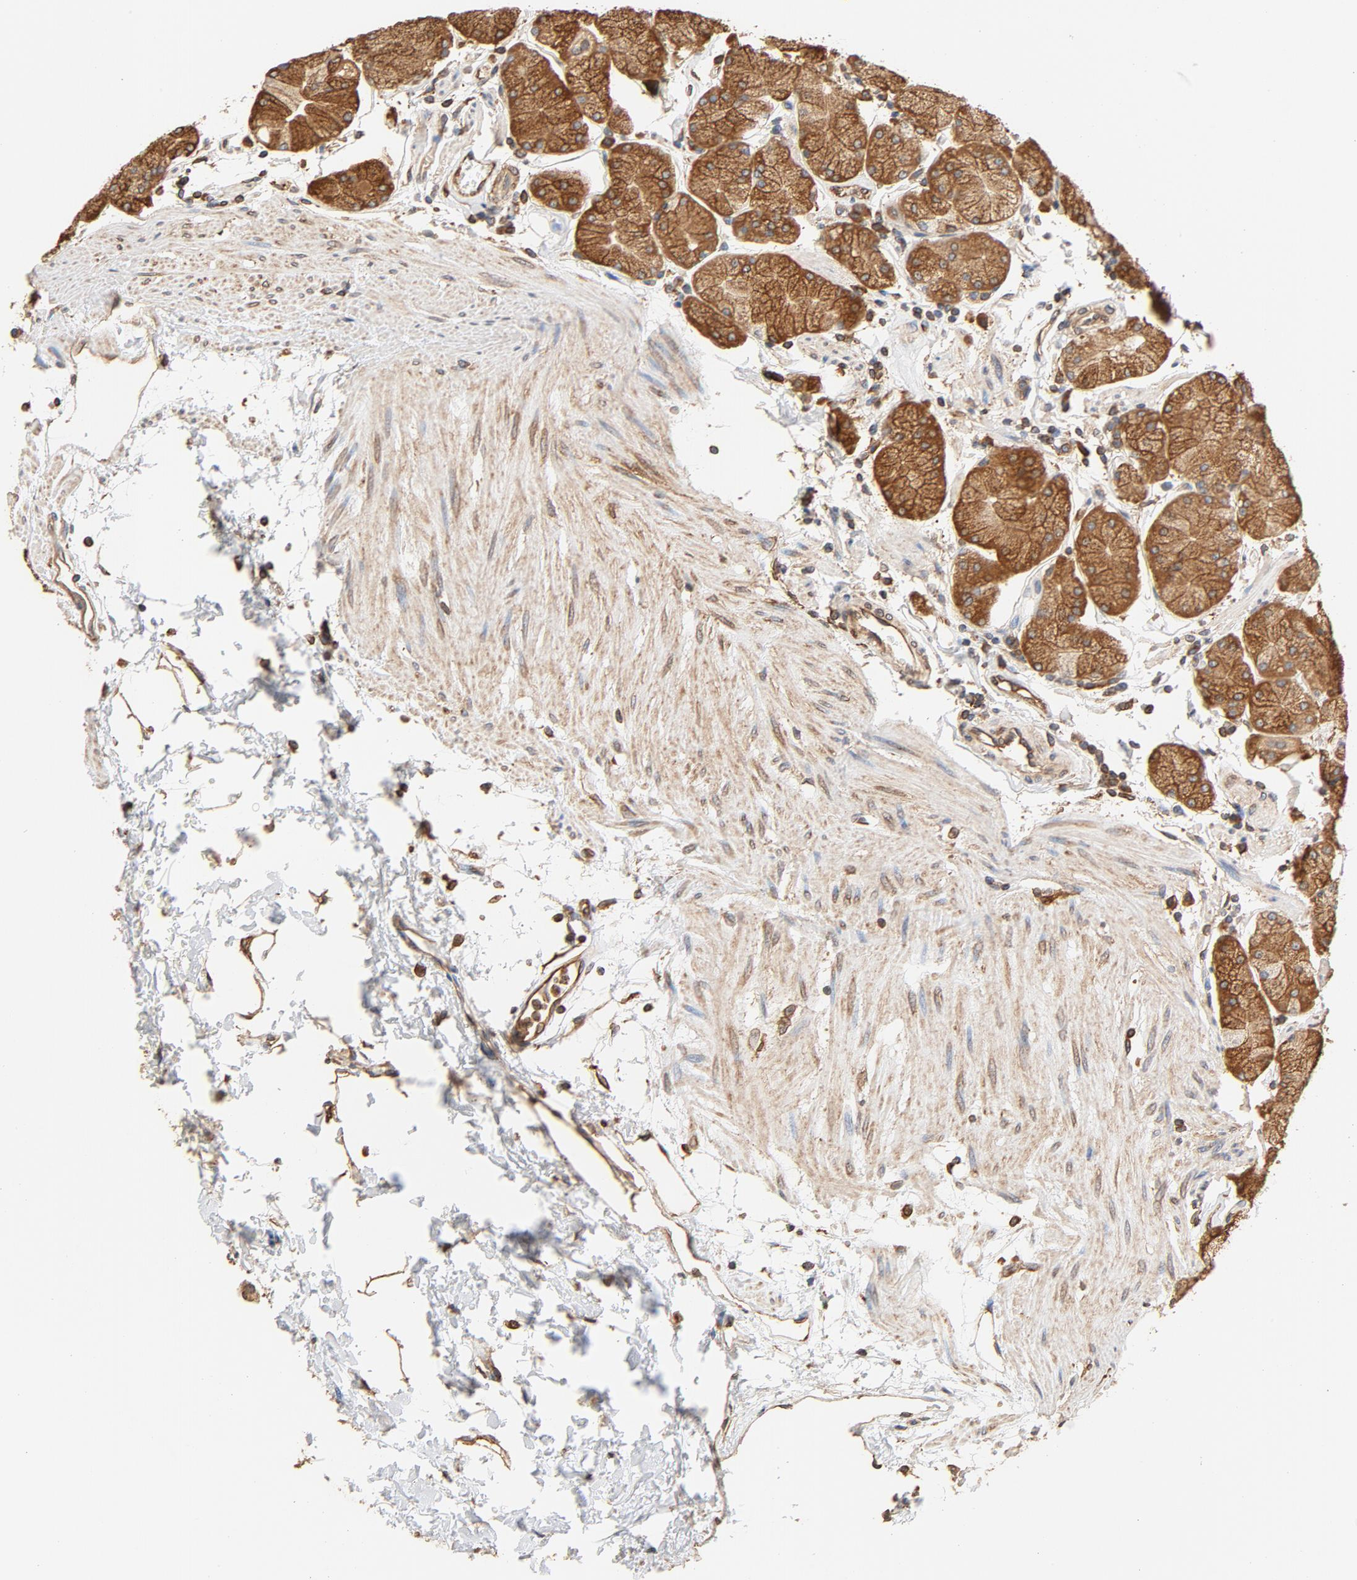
{"staining": {"intensity": "moderate", "quantity": ">75%", "location": "cytoplasmic/membranous"}, "tissue": "stomach", "cell_type": "Glandular cells", "image_type": "normal", "snomed": [{"axis": "morphology", "description": "Normal tissue, NOS"}, {"axis": "topography", "description": "Stomach, upper"}, {"axis": "topography", "description": "Stomach"}], "caption": "Approximately >75% of glandular cells in unremarkable human stomach display moderate cytoplasmic/membranous protein expression as visualized by brown immunohistochemical staining.", "gene": "BCAP31", "patient": {"sex": "male", "age": 76}}